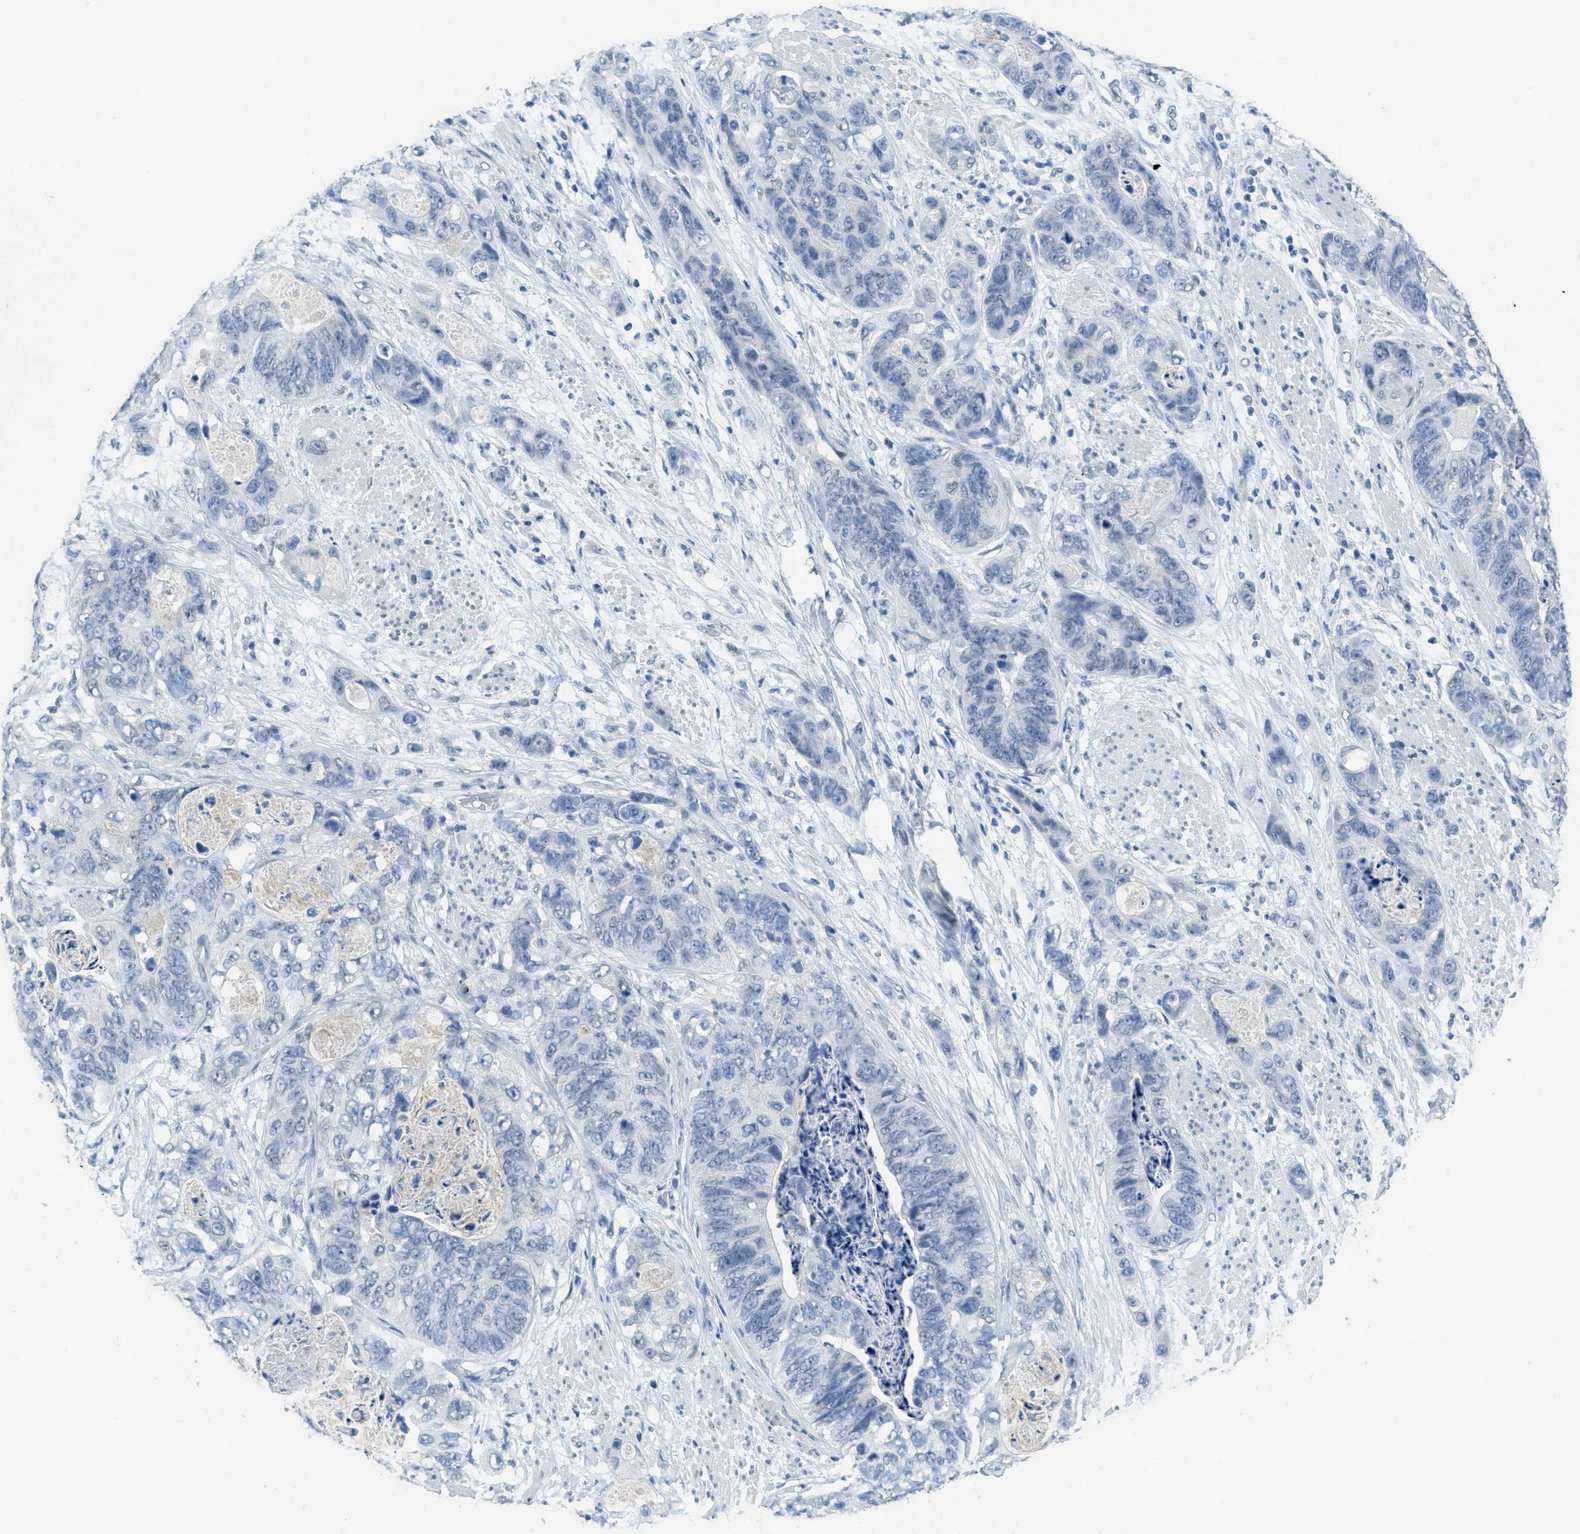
{"staining": {"intensity": "negative", "quantity": "none", "location": "none"}, "tissue": "stomach cancer", "cell_type": "Tumor cells", "image_type": "cancer", "snomed": [{"axis": "morphology", "description": "Adenocarcinoma, NOS"}, {"axis": "topography", "description": "Stomach"}], "caption": "Human adenocarcinoma (stomach) stained for a protein using immunohistochemistry shows no positivity in tumor cells.", "gene": "TTC13", "patient": {"sex": "female", "age": 89}}